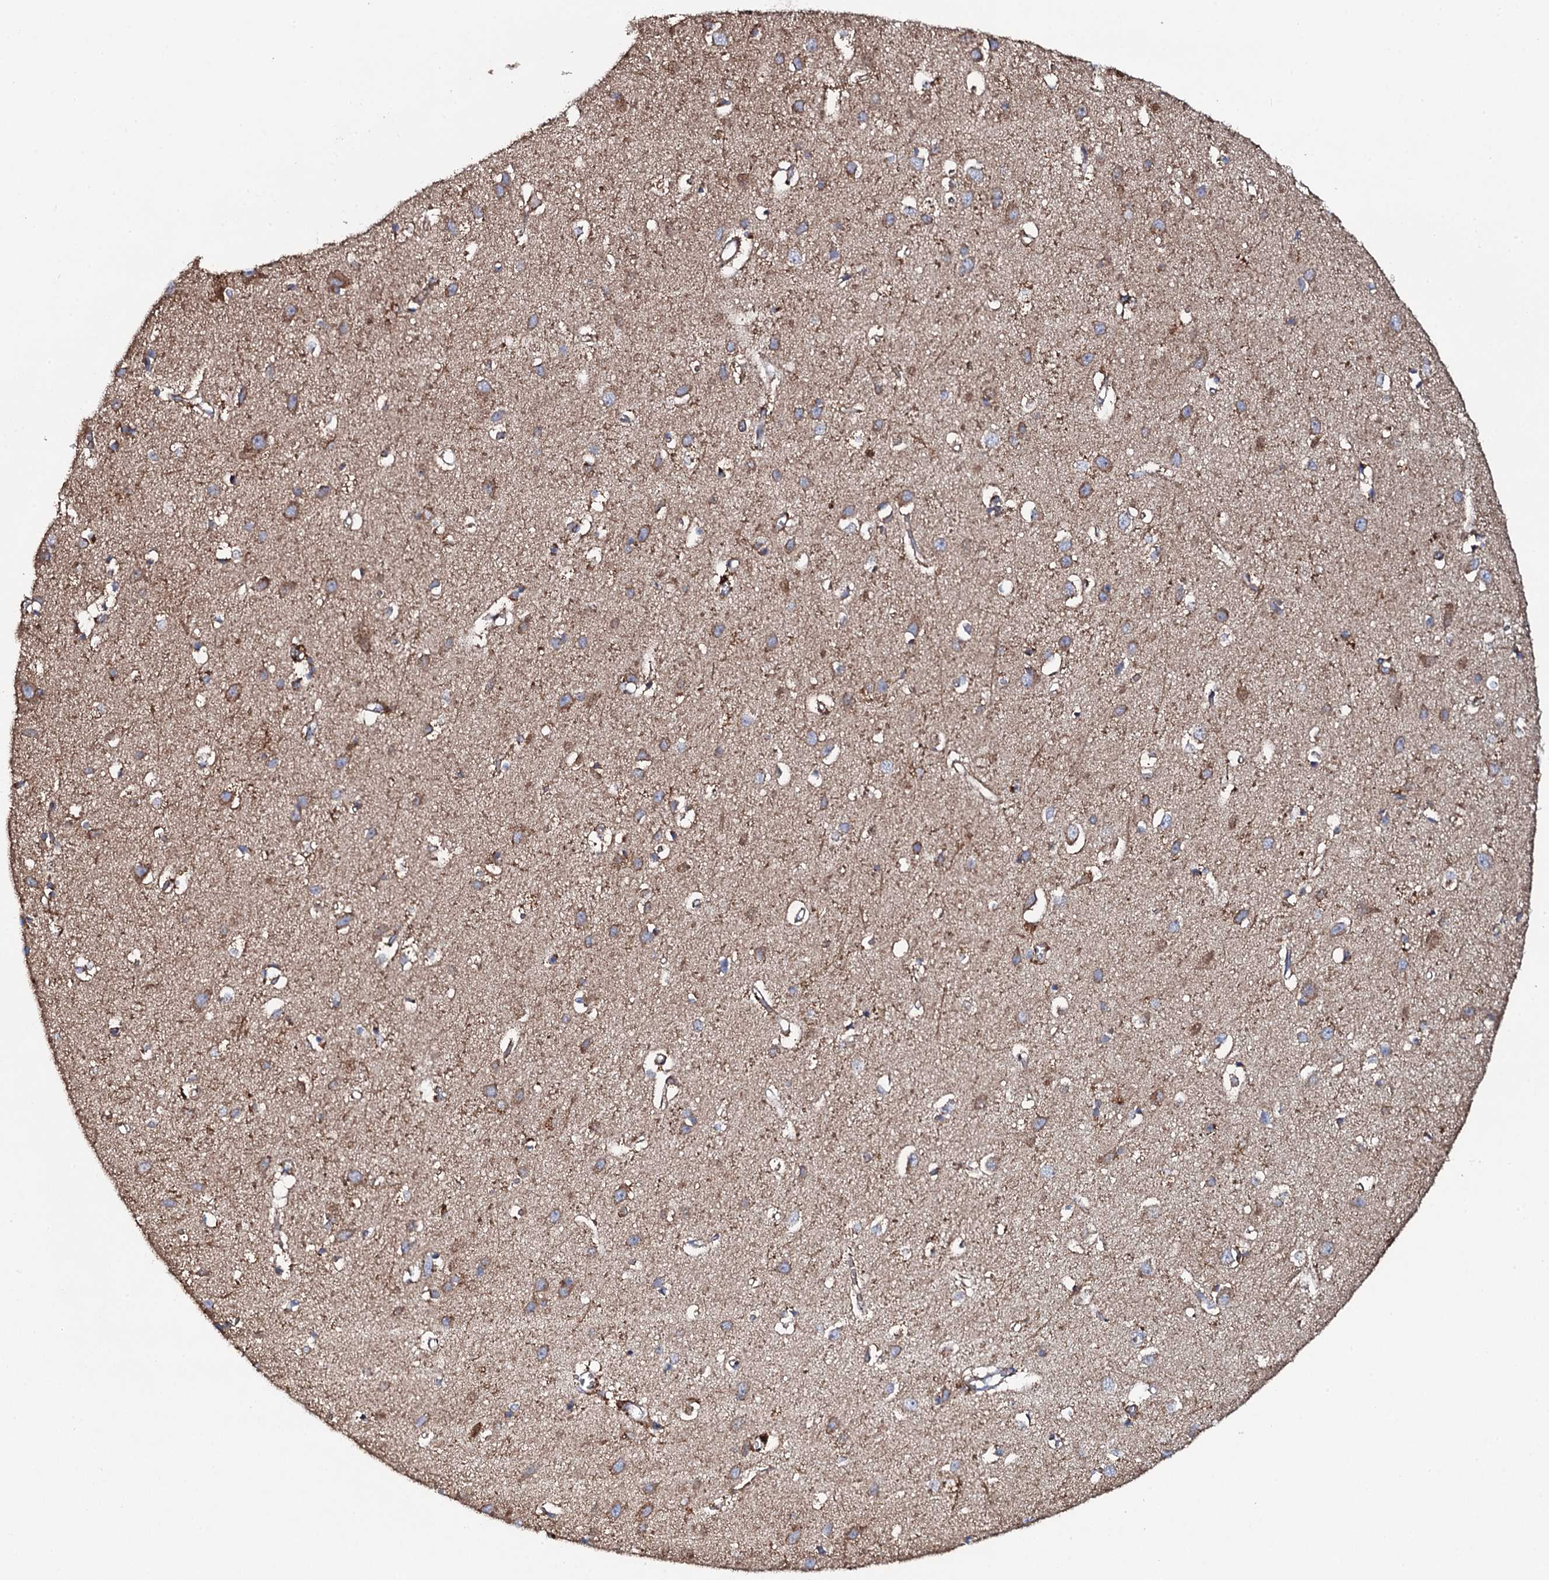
{"staining": {"intensity": "negative", "quantity": "none", "location": "none"}, "tissue": "cerebral cortex", "cell_type": "Endothelial cells", "image_type": "normal", "snomed": [{"axis": "morphology", "description": "Normal tissue, NOS"}, {"axis": "topography", "description": "Cerebral cortex"}], "caption": "This is a micrograph of IHC staining of benign cerebral cortex, which shows no staining in endothelial cells. (DAB immunohistochemistry with hematoxylin counter stain).", "gene": "EVC2", "patient": {"sex": "female", "age": 64}}